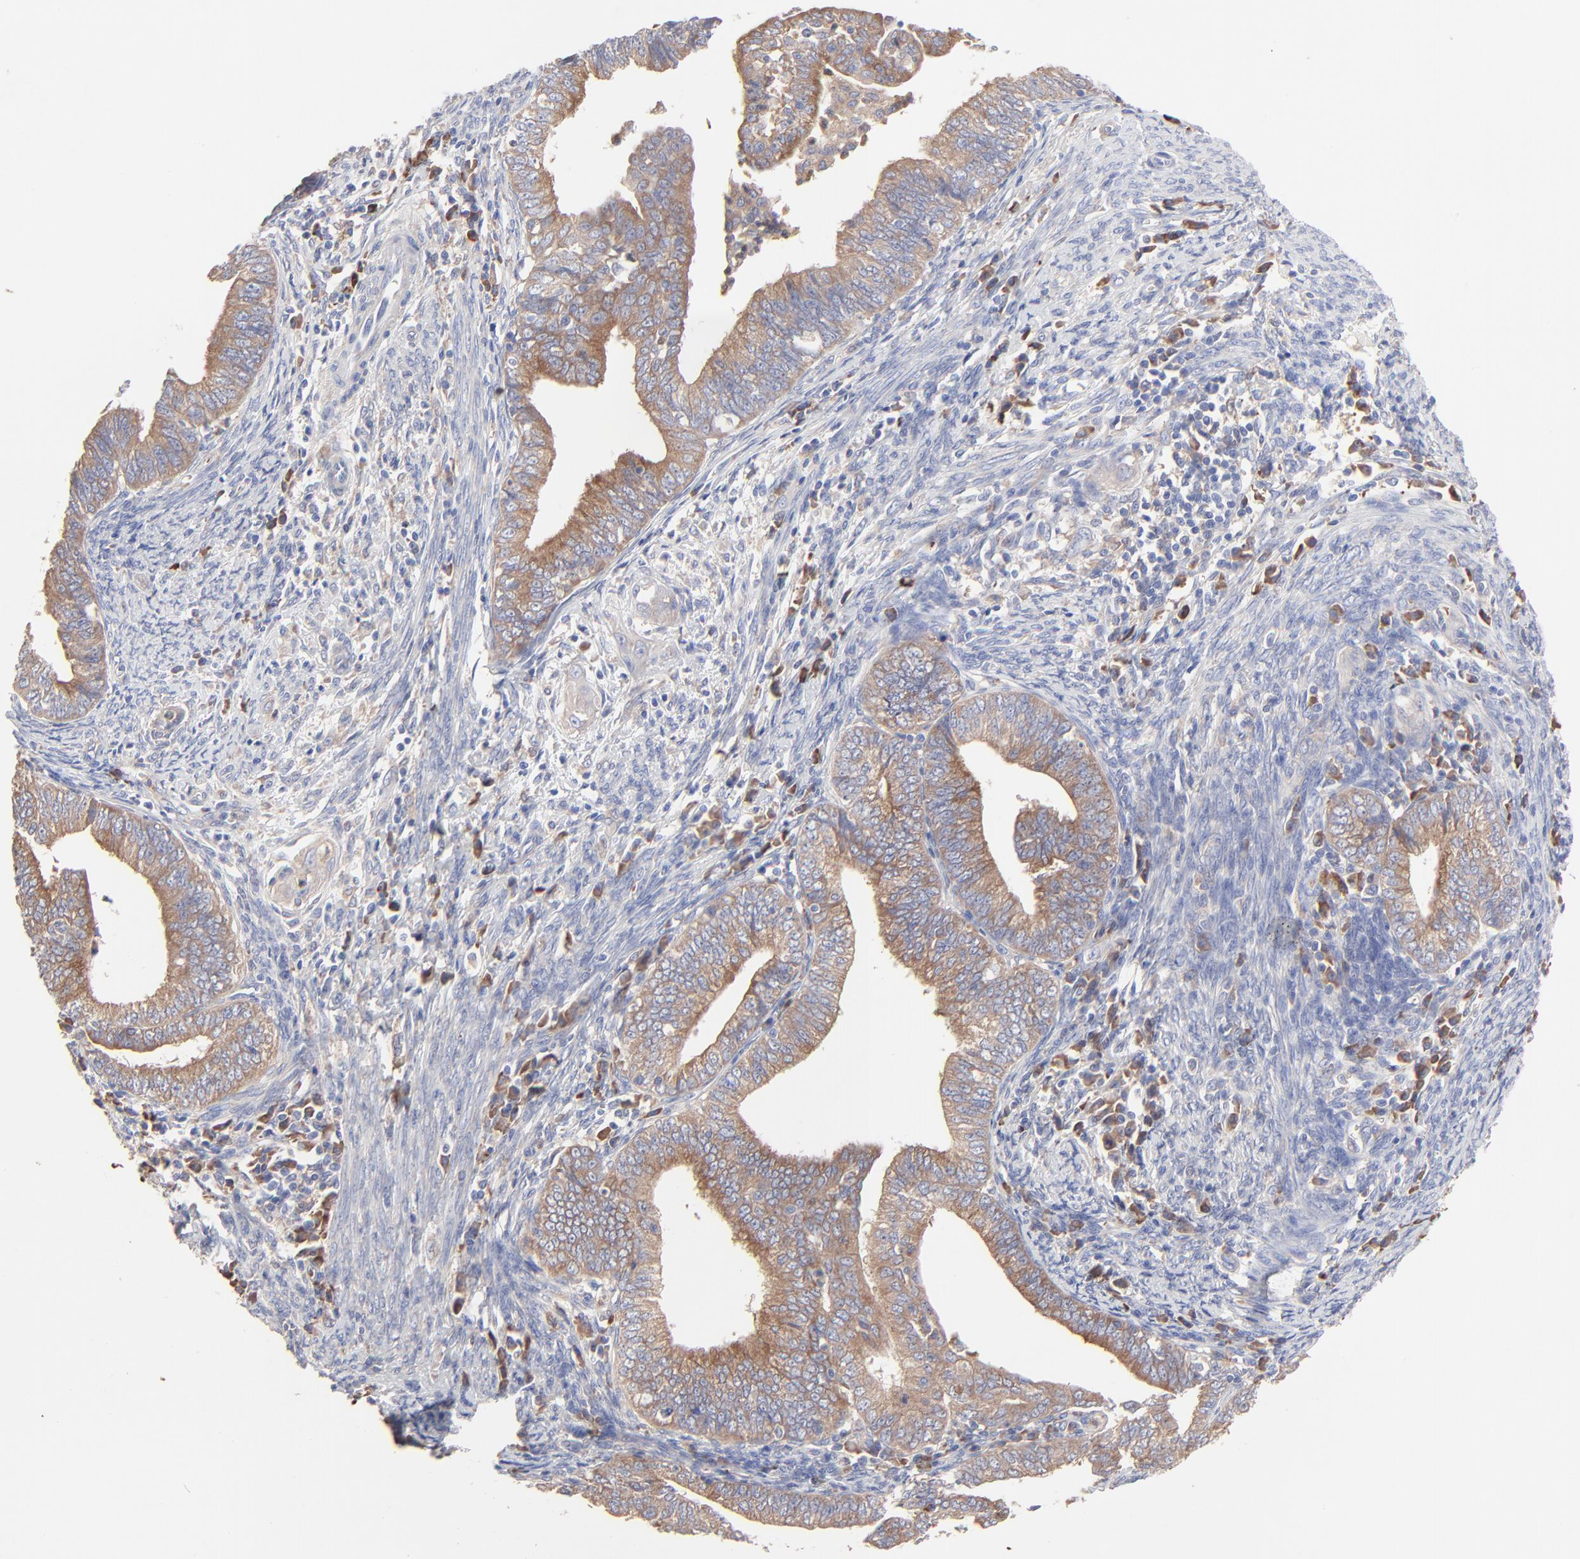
{"staining": {"intensity": "moderate", "quantity": ">75%", "location": "cytoplasmic/membranous"}, "tissue": "endometrial cancer", "cell_type": "Tumor cells", "image_type": "cancer", "snomed": [{"axis": "morphology", "description": "Adenocarcinoma, NOS"}, {"axis": "topography", "description": "Endometrium"}], "caption": "The micrograph displays a brown stain indicating the presence of a protein in the cytoplasmic/membranous of tumor cells in endometrial cancer (adenocarcinoma). The protein of interest is shown in brown color, while the nuclei are stained blue.", "gene": "PPFIBP2", "patient": {"sex": "female", "age": 66}}